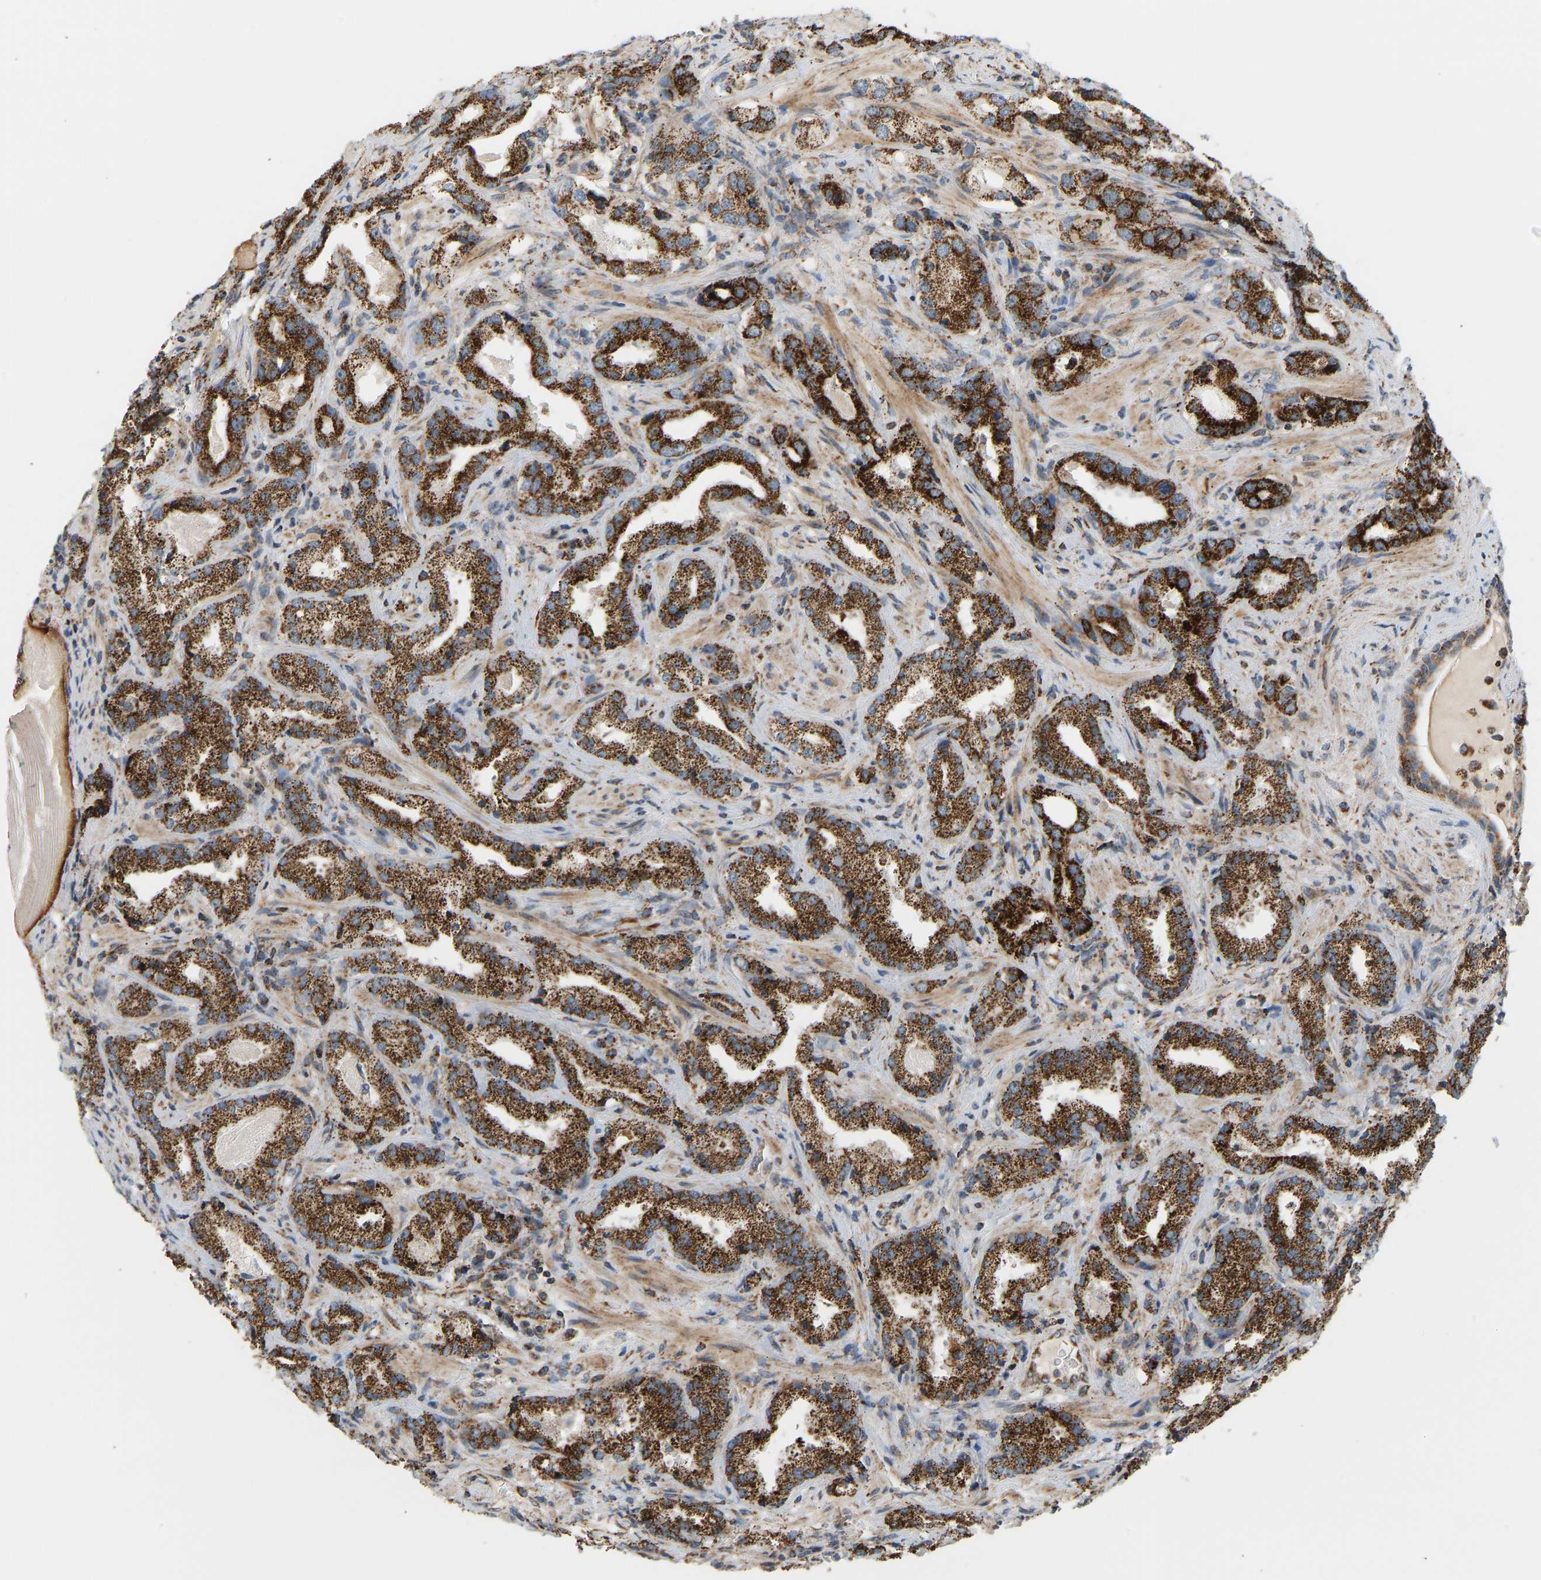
{"staining": {"intensity": "strong", "quantity": ">75%", "location": "cytoplasmic/membranous"}, "tissue": "prostate cancer", "cell_type": "Tumor cells", "image_type": "cancer", "snomed": [{"axis": "morphology", "description": "Adenocarcinoma, High grade"}, {"axis": "topography", "description": "Prostate"}], "caption": "Prostate cancer stained for a protein demonstrates strong cytoplasmic/membranous positivity in tumor cells.", "gene": "GPSM2", "patient": {"sex": "male", "age": 63}}